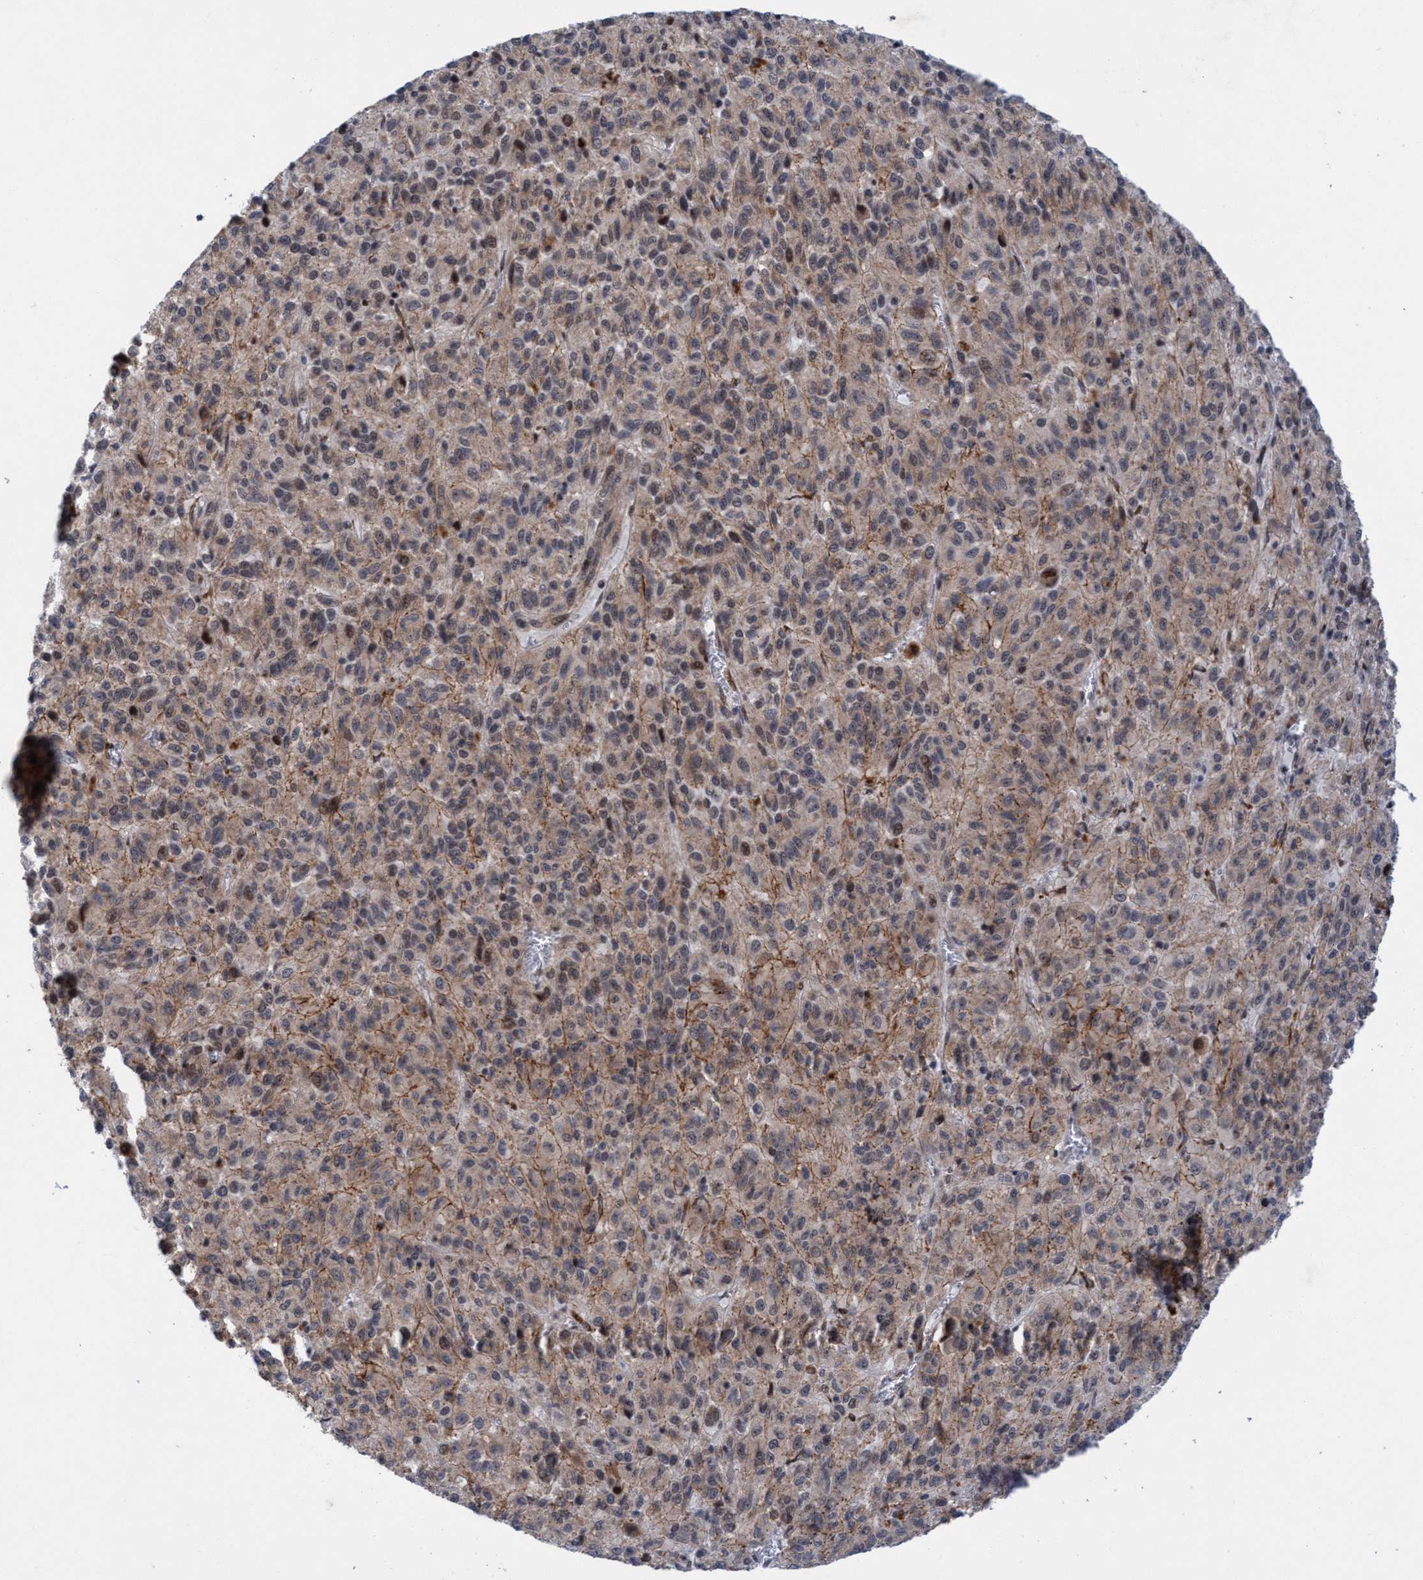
{"staining": {"intensity": "moderate", "quantity": ">75%", "location": "cytoplasmic/membranous"}, "tissue": "melanoma", "cell_type": "Tumor cells", "image_type": "cancer", "snomed": [{"axis": "morphology", "description": "Malignant melanoma, Metastatic site"}, {"axis": "topography", "description": "Lung"}], "caption": "Melanoma was stained to show a protein in brown. There is medium levels of moderate cytoplasmic/membranous positivity in approximately >75% of tumor cells.", "gene": "GLT6D1", "patient": {"sex": "male", "age": 64}}